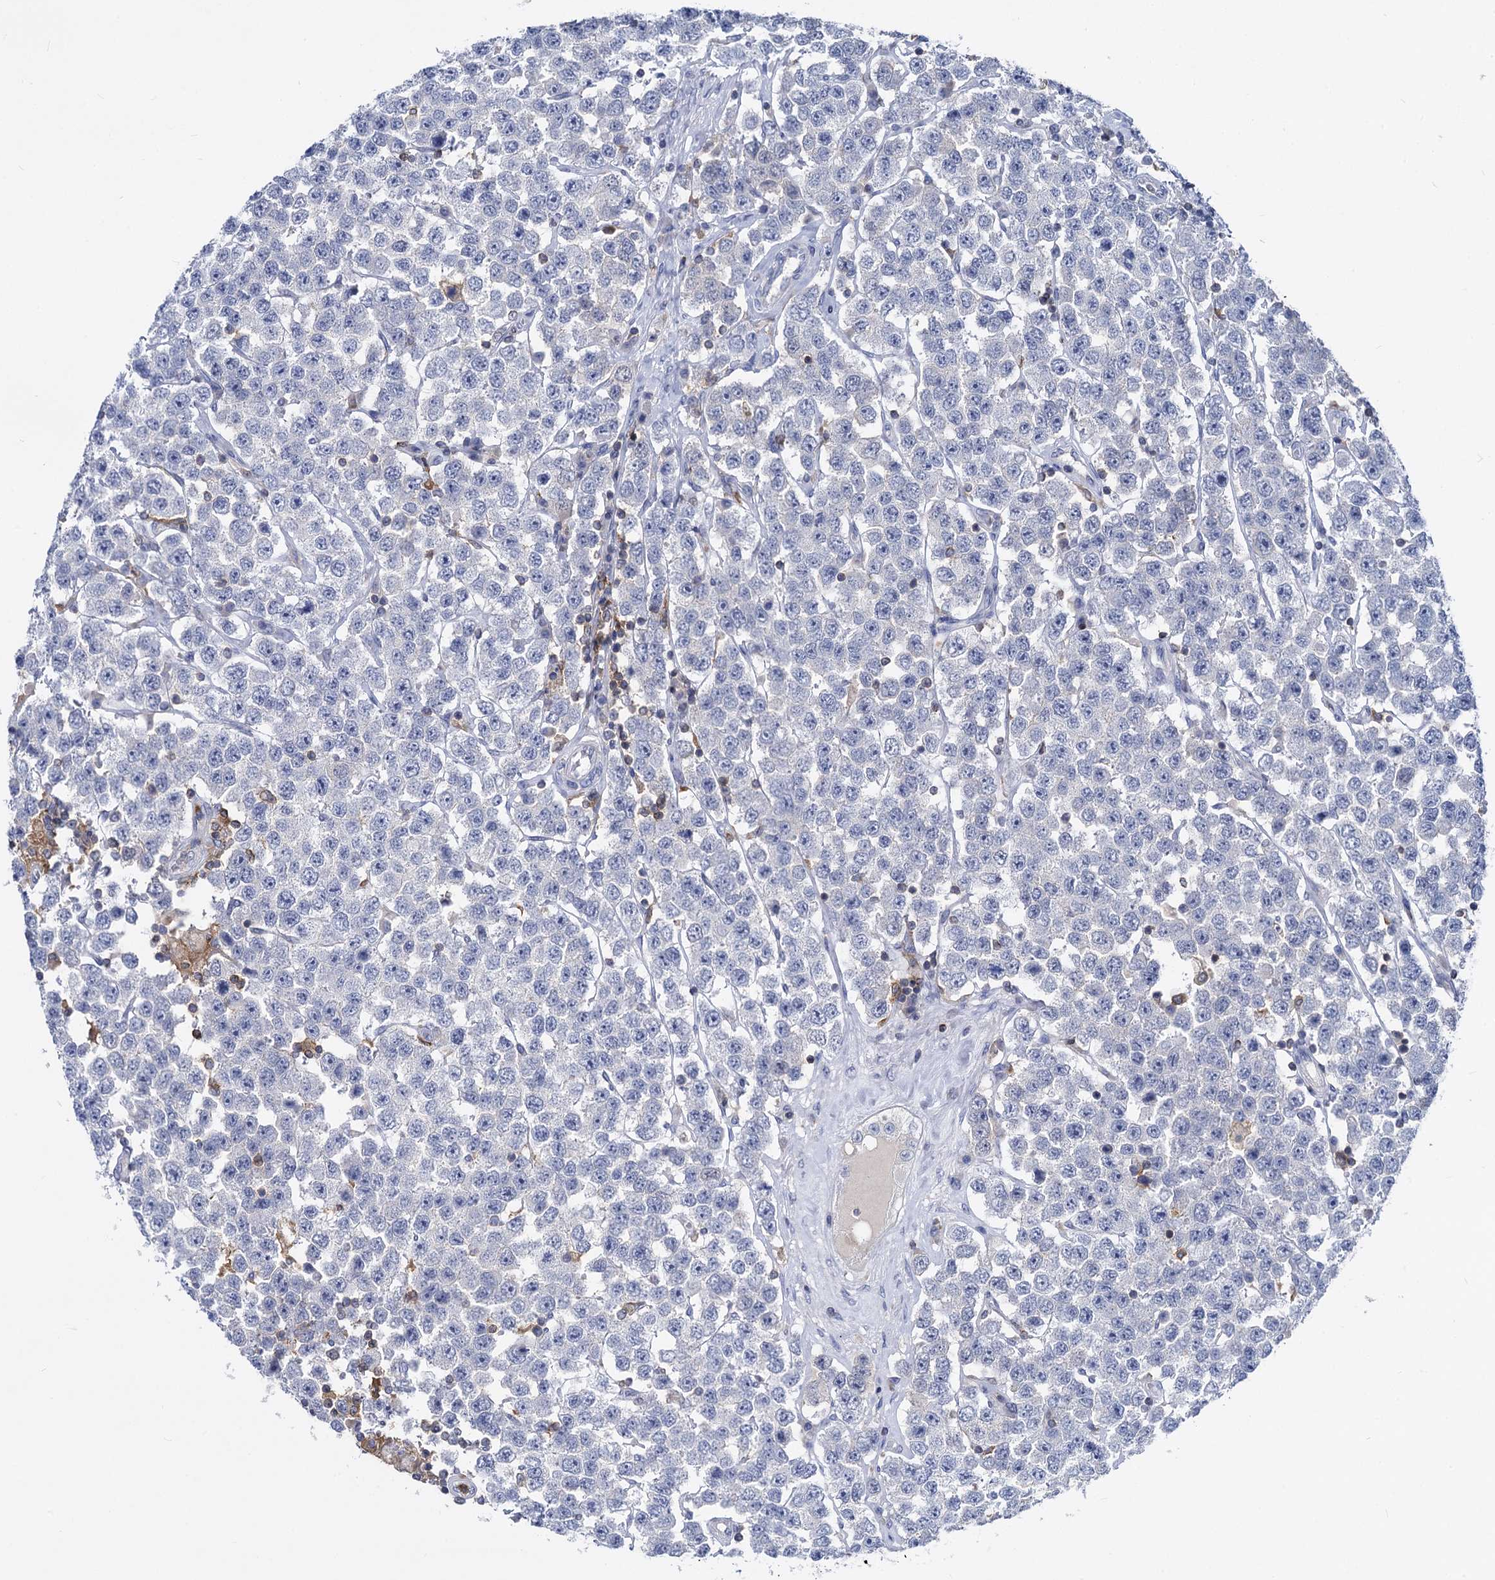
{"staining": {"intensity": "negative", "quantity": "none", "location": "none"}, "tissue": "testis cancer", "cell_type": "Tumor cells", "image_type": "cancer", "snomed": [{"axis": "morphology", "description": "Seminoma, NOS"}, {"axis": "topography", "description": "Testis"}], "caption": "This image is of seminoma (testis) stained with IHC to label a protein in brown with the nuclei are counter-stained blue. There is no staining in tumor cells.", "gene": "RHOG", "patient": {"sex": "male", "age": 28}}